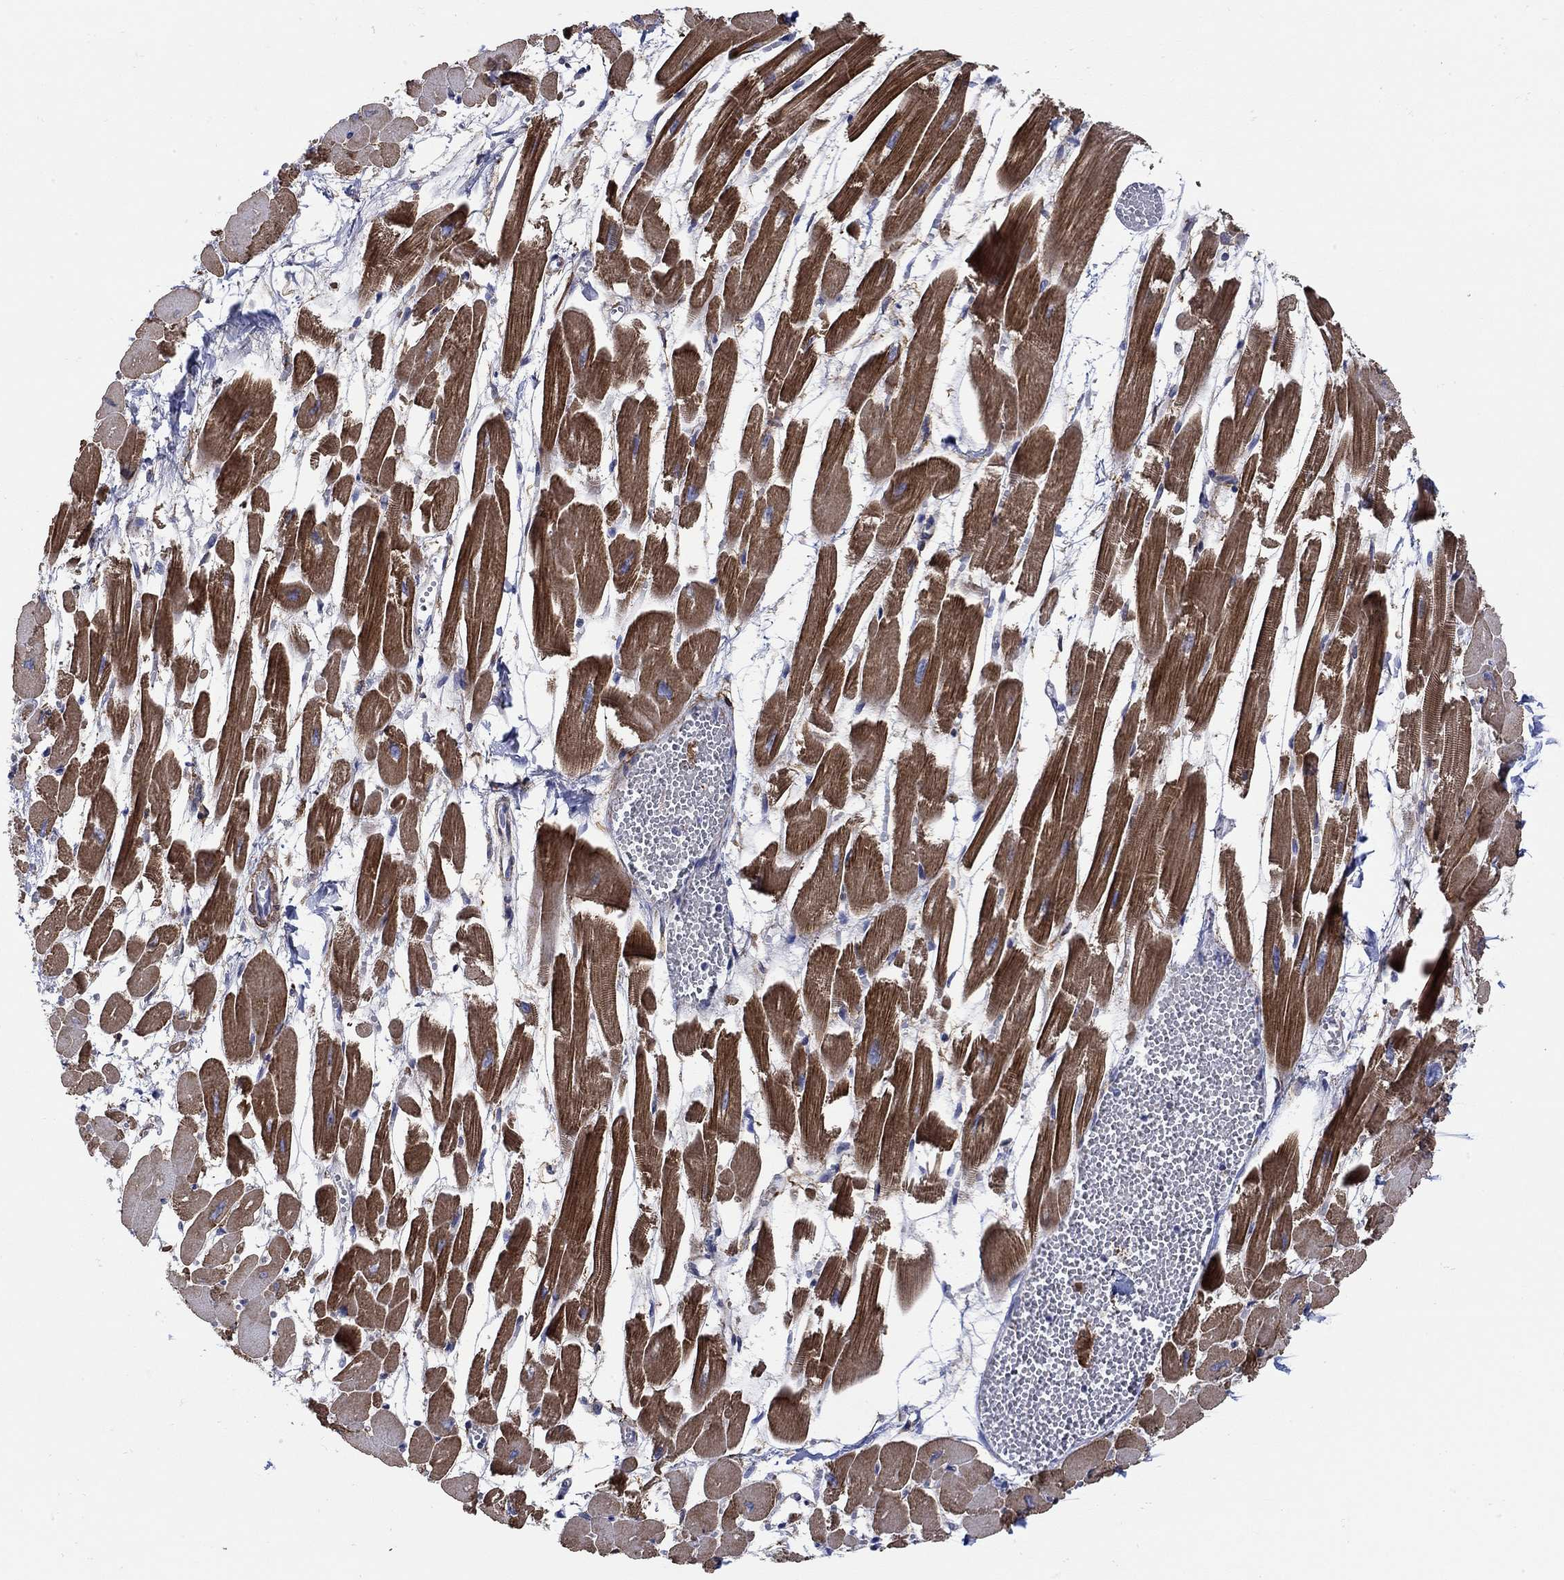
{"staining": {"intensity": "strong", "quantity": "25%-75%", "location": "cytoplasmic/membranous"}, "tissue": "heart muscle", "cell_type": "Cardiomyocytes", "image_type": "normal", "snomed": [{"axis": "morphology", "description": "Normal tissue, NOS"}, {"axis": "topography", "description": "Heart"}], "caption": "A brown stain highlights strong cytoplasmic/membranous expression of a protein in cardiomyocytes of benign human heart muscle. (DAB = brown stain, brightfield microscopy at high magnification).", "gene": "SCN7A", "patient": {"sex": "female", "age": 52}}